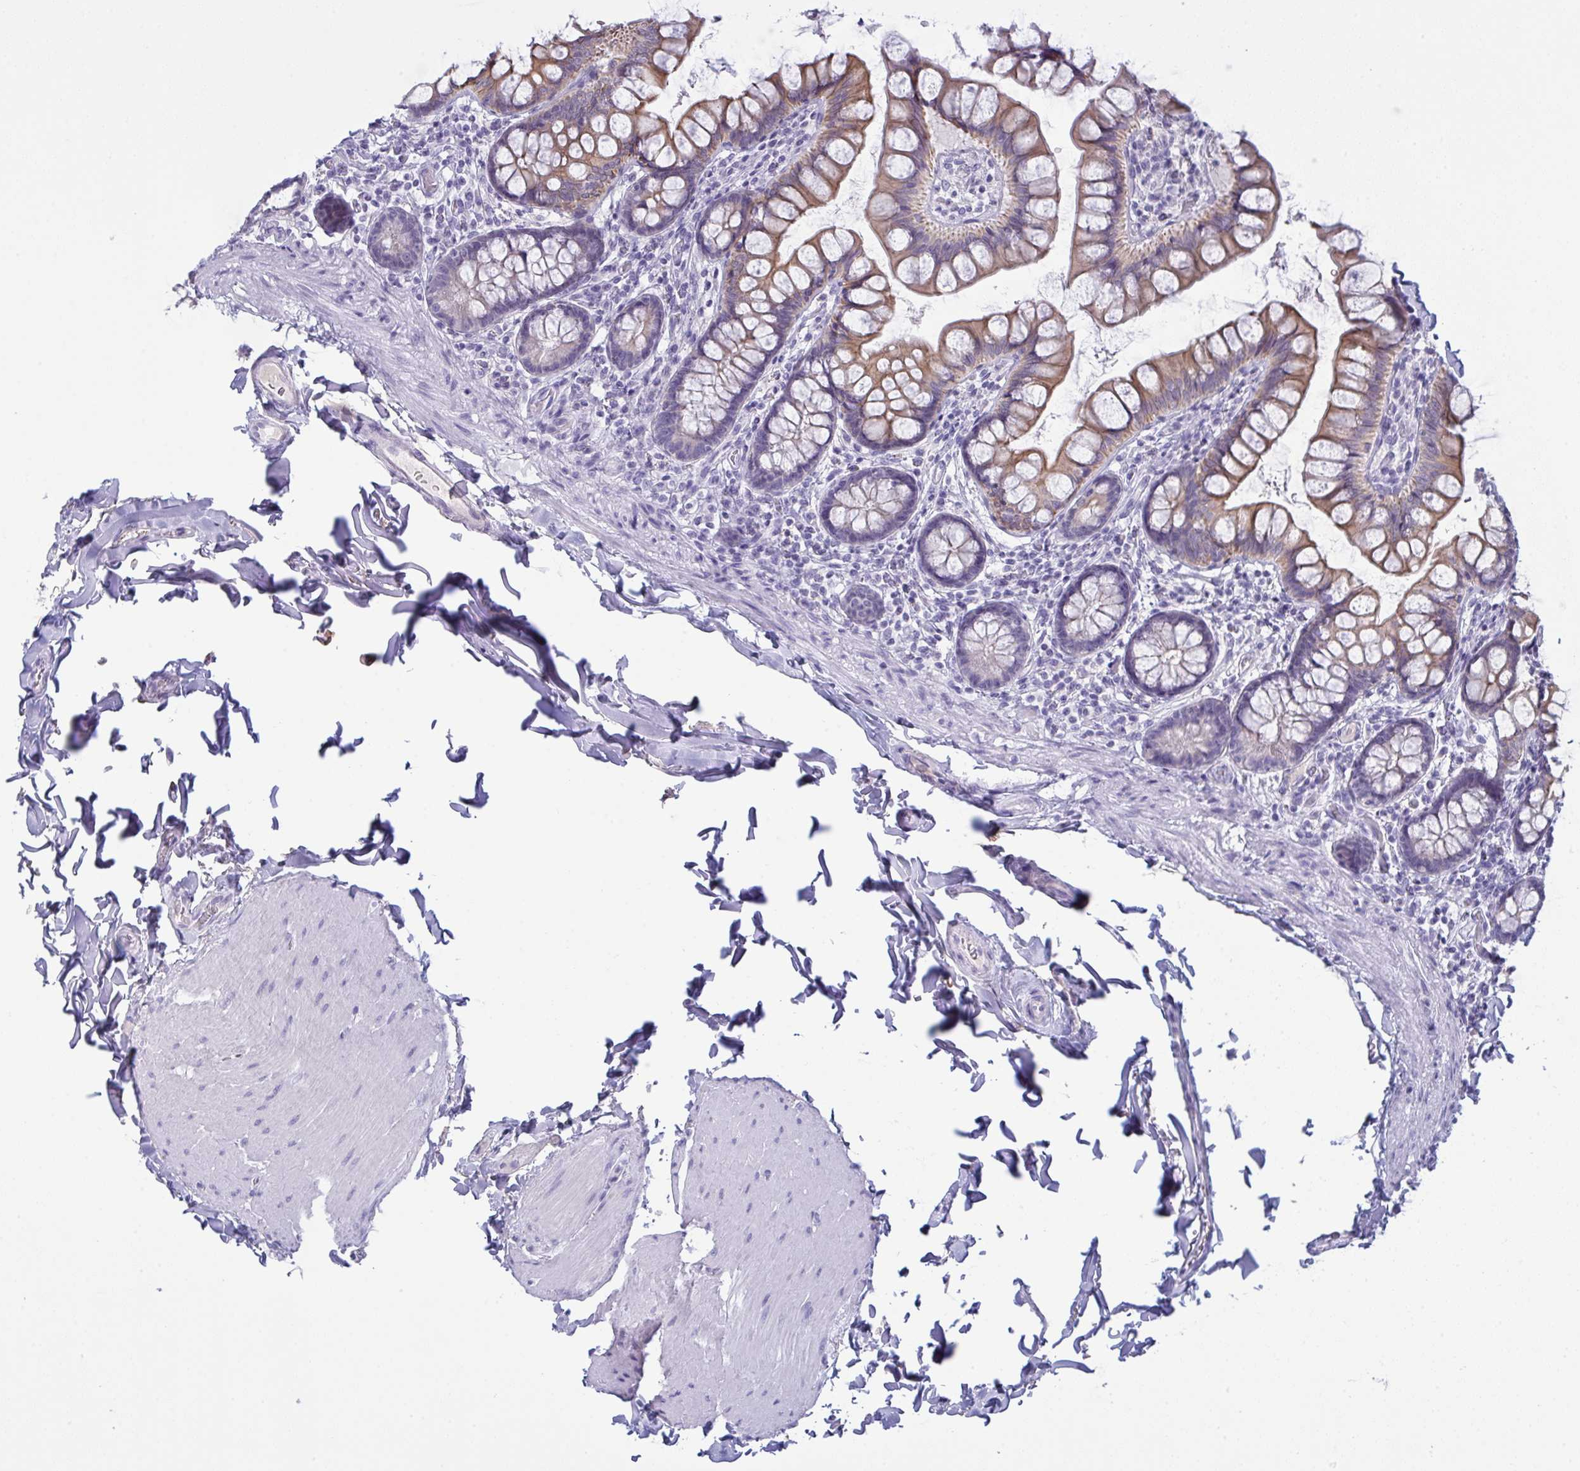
{"staining": {"intensity": "weak", "quantity": "25%-75%", "location": "cytoplasmic/membranous"}, "tissue": "small intestine", "cell_type": "Glandular cells", "image_type": "normal", "snomed": [{"axis": "morphology", "description": "Normal tissue, NOS"}, {"axis": "topography", "description": "Small intestine"}], "caption": "The photomicrograph demonstrates staining of benign small intestine, revealing weak cytoplasmic/membranous protein staining (brown color) within glandular cells.", "gene": "TENT5D", "patient": {"sex": "male", "age": 70}}